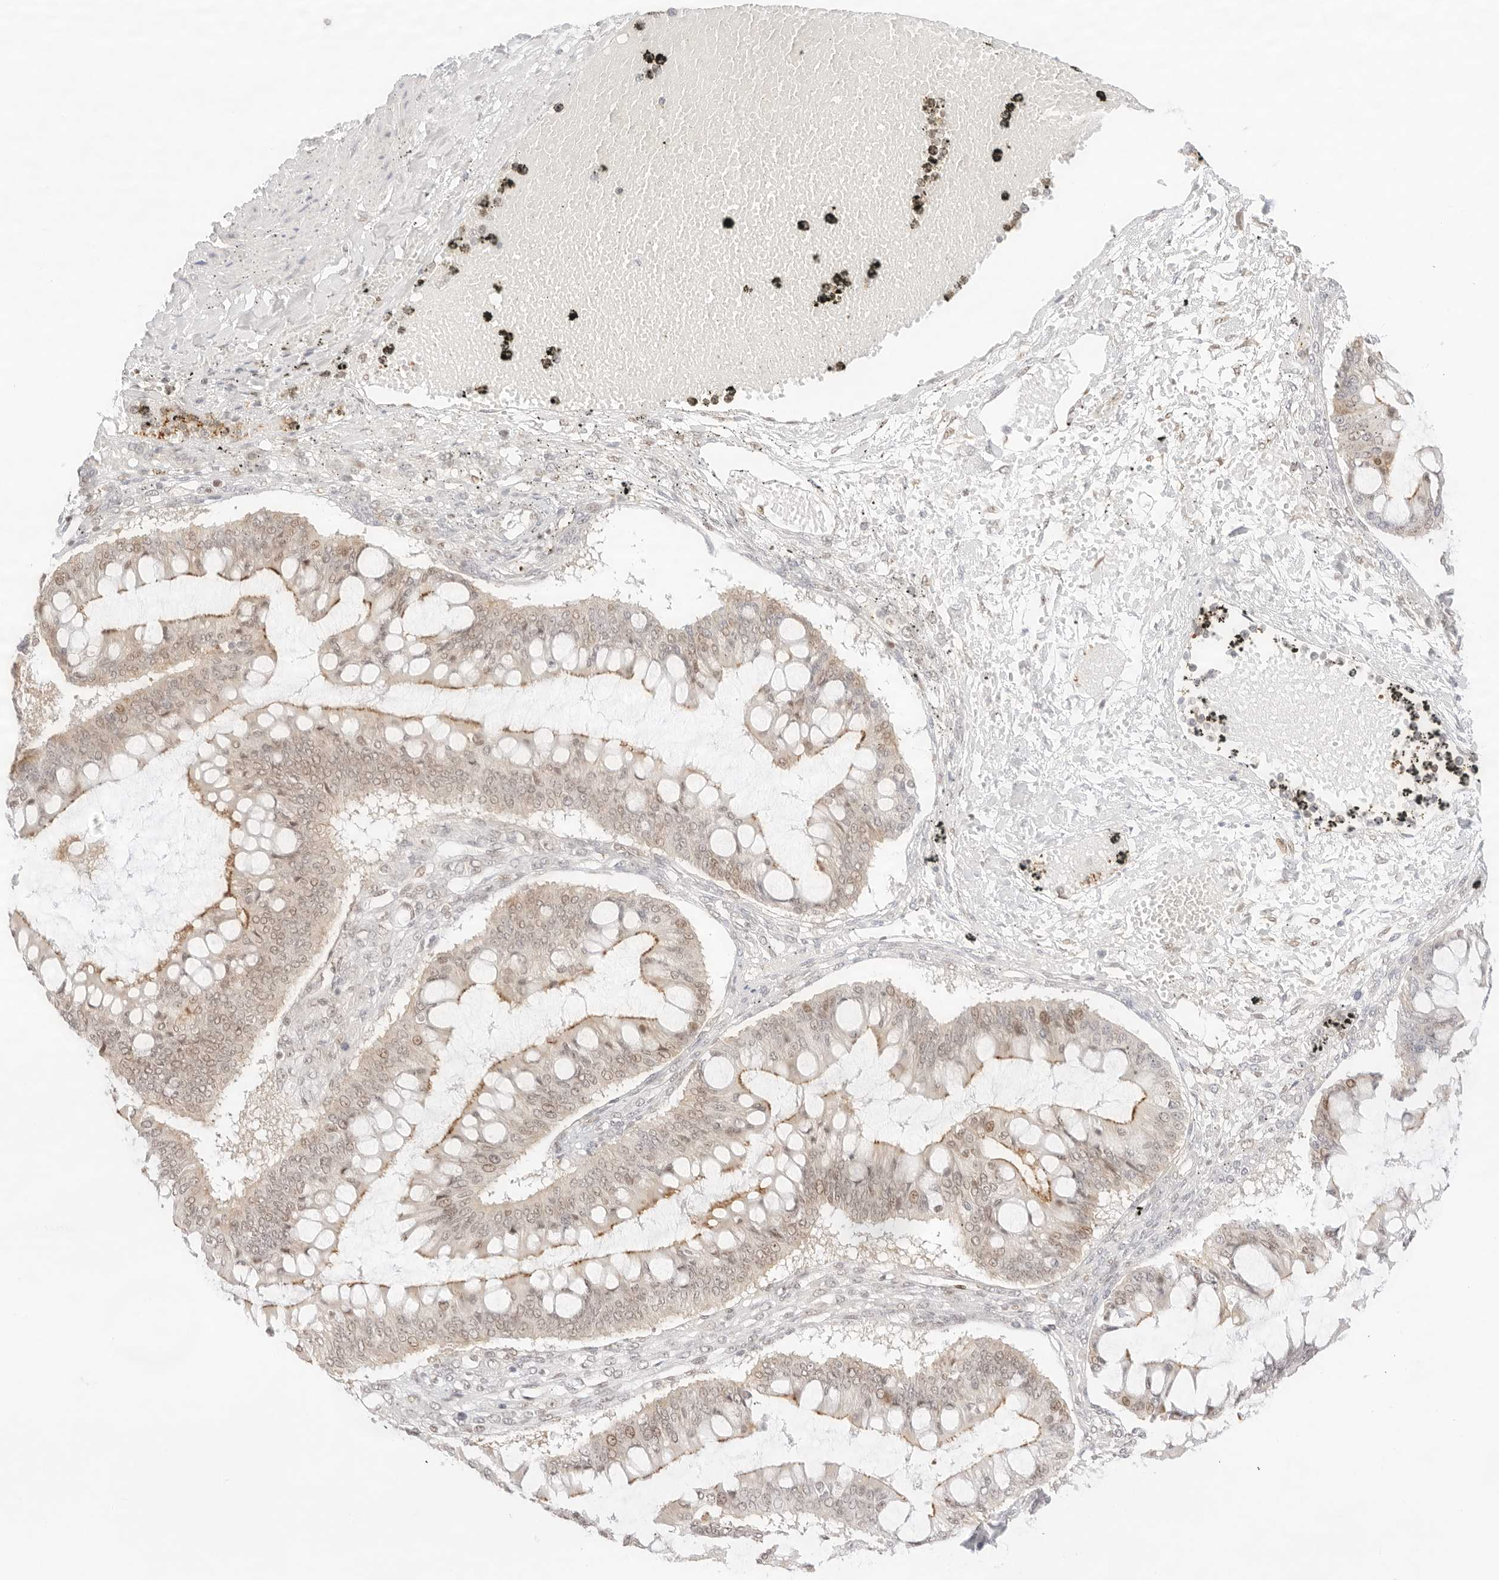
{"staining": {"intensity": "moderate", "quantity": "<25%", "location": "cytoplasmic/membranous,nuclear"}, "tissue": "ovarian cancer", "cell_type": "Tumor cells", "image_type": "cancer", "snomed": [{"axis": "morphology", "description": "Cystadenocarcinoma, mucinous, NOS"}, {"axis": "topography", "description": "Ovary"}], "caption": "This micrograph shows IHC staining of human ovarian mucinous cystadenocarcinoma, with low moderate cytoplasmic/membranous and nuclear positivity in about <25% of tumor cells.", "gene": "GNAS", "patient": {"sex": "female", "age": 73}}